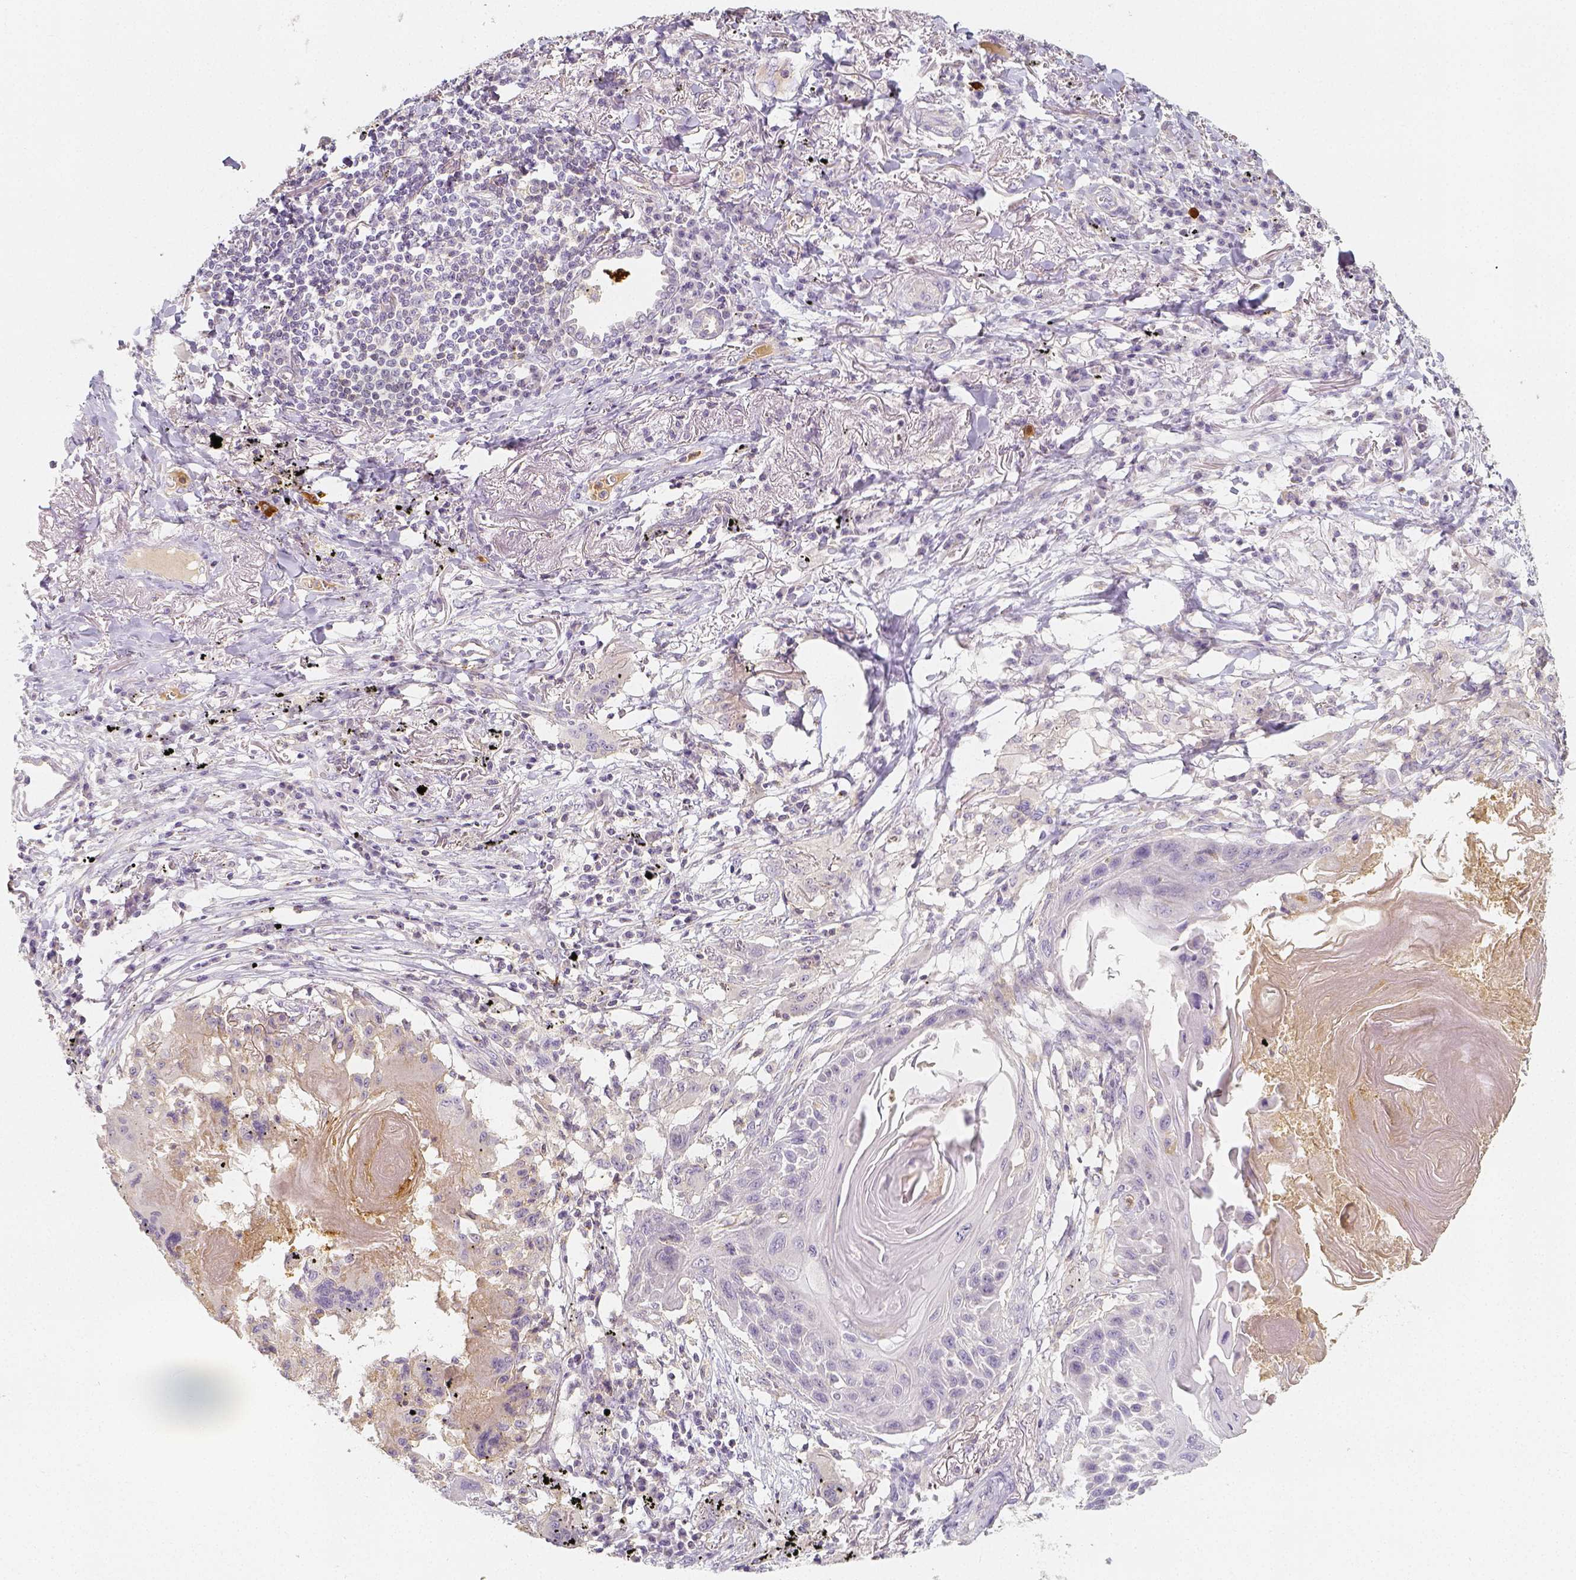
{"staining": {"intensity": "negative", "quantity": "none", "location": "none"}, "tissue": "lung cancer", "cell_type": "Tumor cells", "image_type": "cancer", "snomed": [{"axis": "morphology", "description": "Squamous cell carcinoma, NOS"}, {"axis": "topography", "description": "Lung"}], "caption": "The histopathology image shows no staining of tumor cells in lung squamous cell carcinoma. (DAB IHC visualized using brightfield microscopy, high magnification).", "gene": "PTPRJ", "patient": {"sex": "male", "age": 78}}